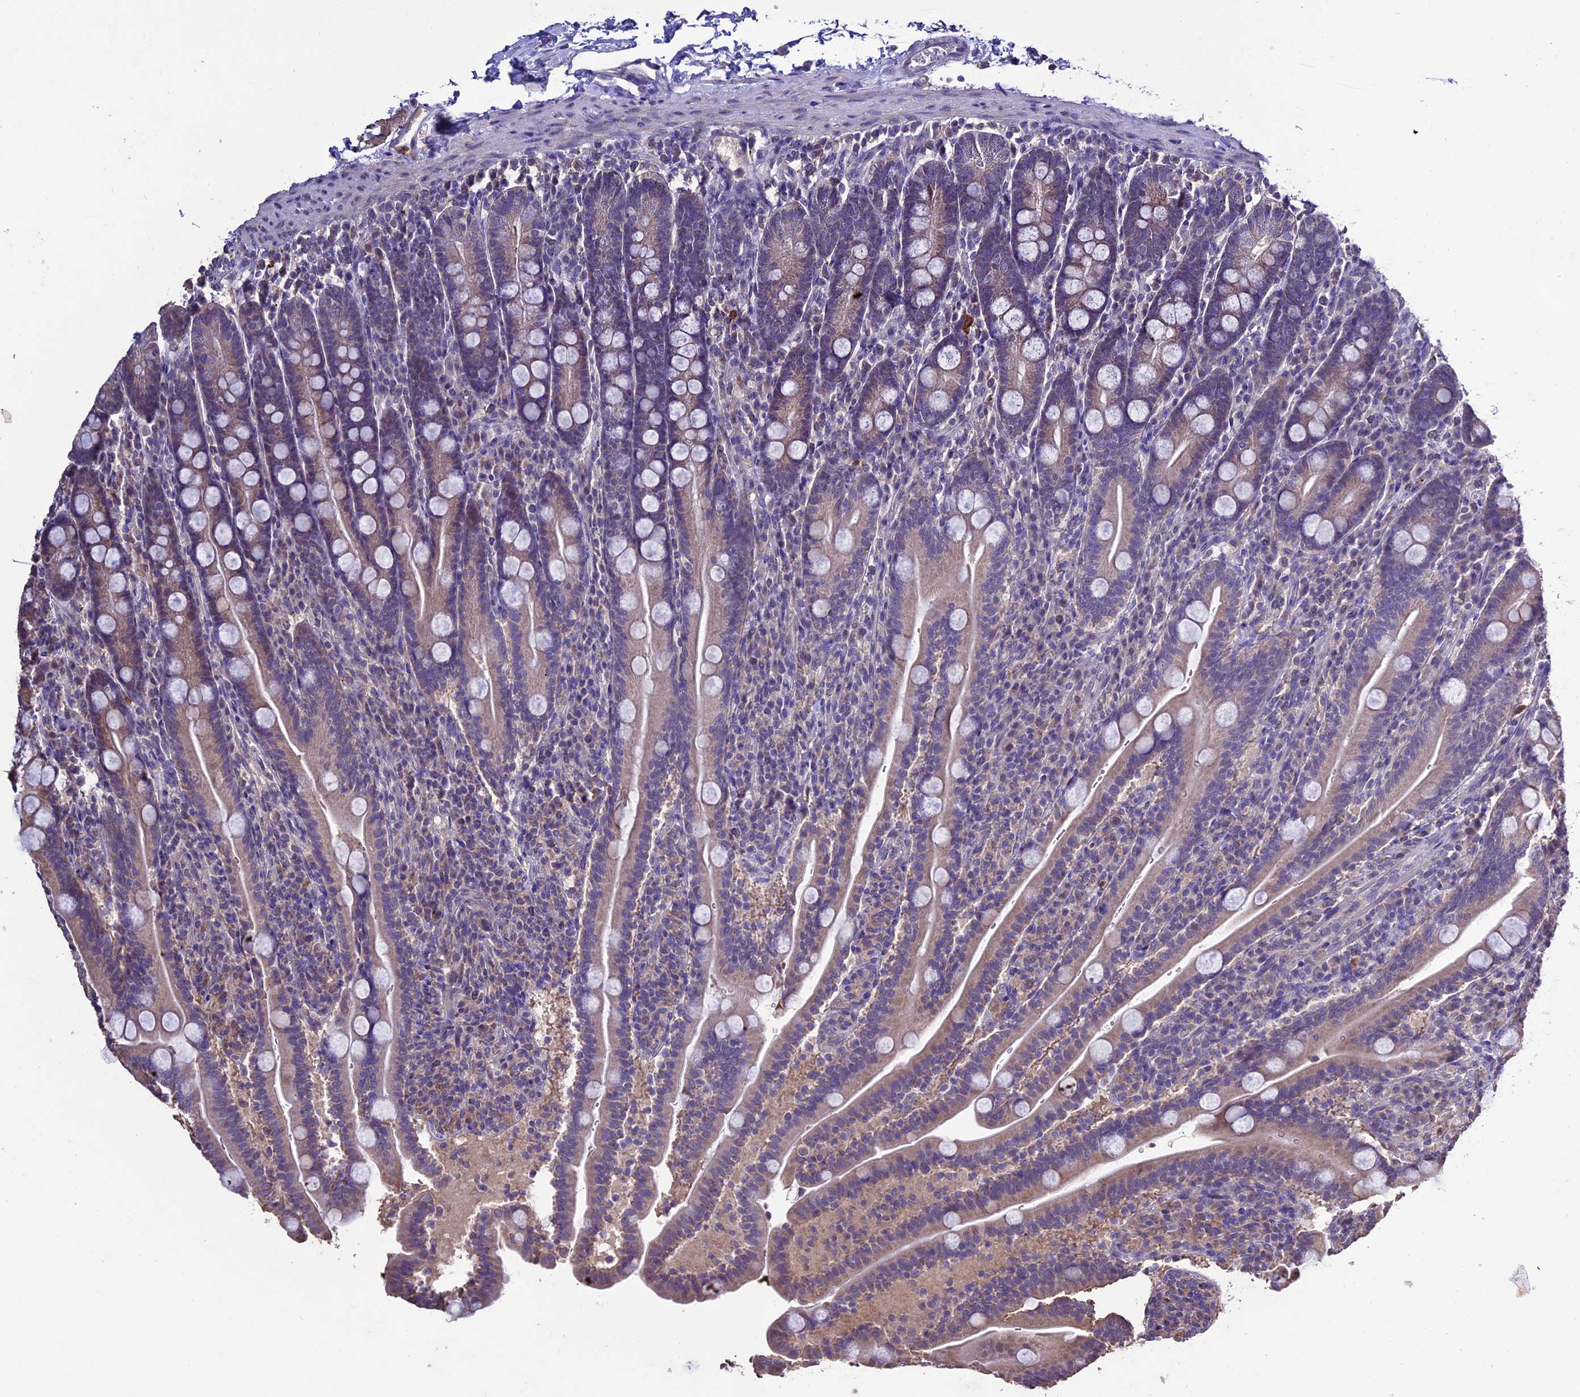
{"staining": {"intensity": "moderate", "quantity": "<25%", "location": "cytoplasmic/membranous"}, "tissue": "duodenum", "cell_type": "Glandular cells", "image_type": "normal", "snomed": [{"axis": "morphology", "description": "Normal tissue, NOS"}, {"axis": "topography", "description": "Duodenum"}], "caption": "Immunohistochemistry photomicrograph of normal duodenum stained for a protein (brown), which shows low levels of moderate cytoplasmic/membranous staining in about <25% of glandular cells.", "gene": "DIS3L", "patient": {"sex": "male", "age": 35}}